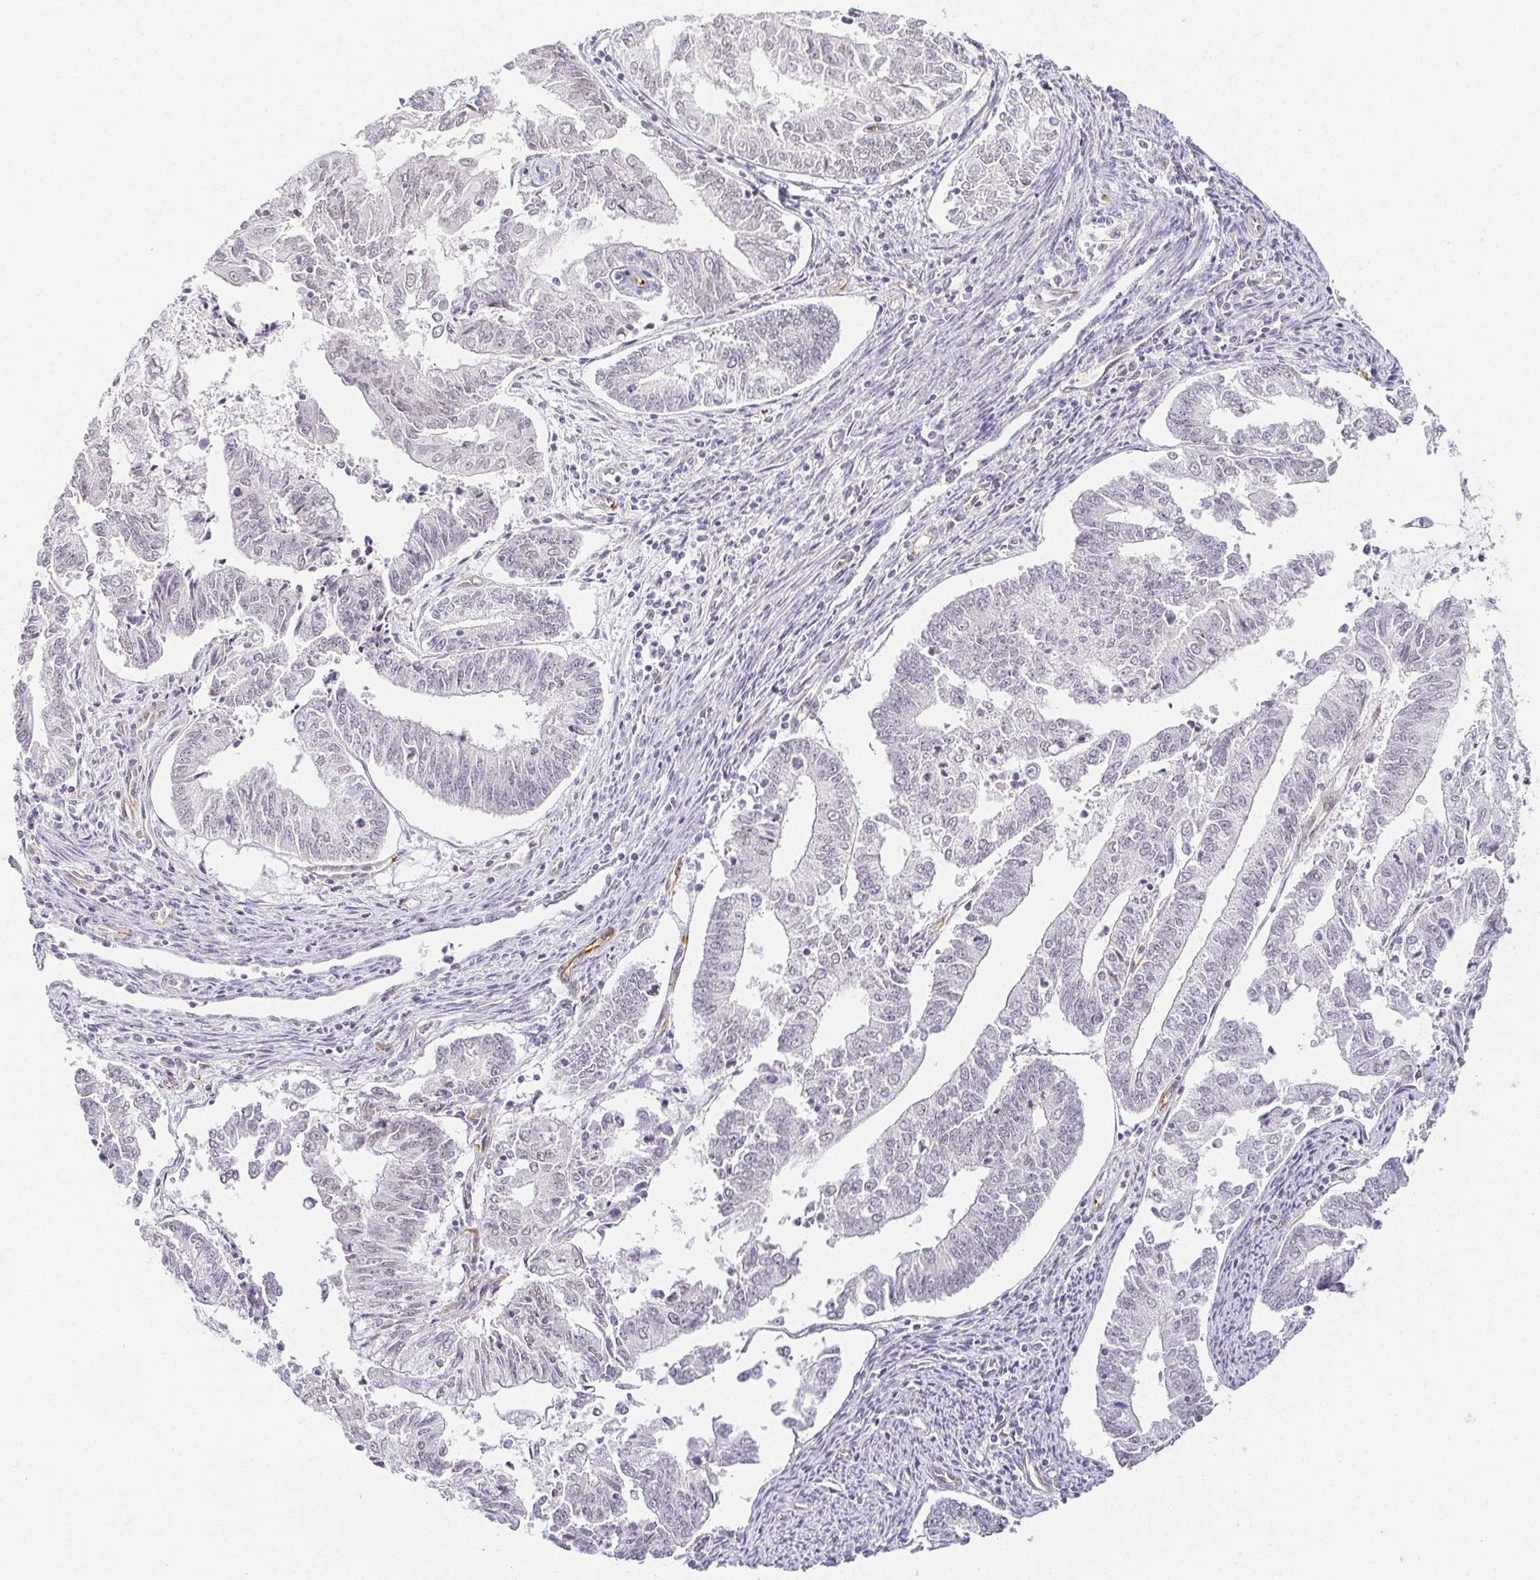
{"staining": {"intensity": "negative", "quantity": "none", "location": "none"}, "tissue": "endometrial cancer", "cell_type": "Tumor cells", "image_type": "cancer", "snomed": [{"axis": "morphology", "description": "Adenocarcinoma, NOS"}, {"axis": "topography", "description": "Endometrium"}], "caption": "DAB (3,3'-diaminobenzidine) immunohistochemical staining of adenocarcinoma (endometrial) shows no significant positivity in tumor cells.", "gene": "ACAN", "patient": {"sex": "female", "age": 61}}